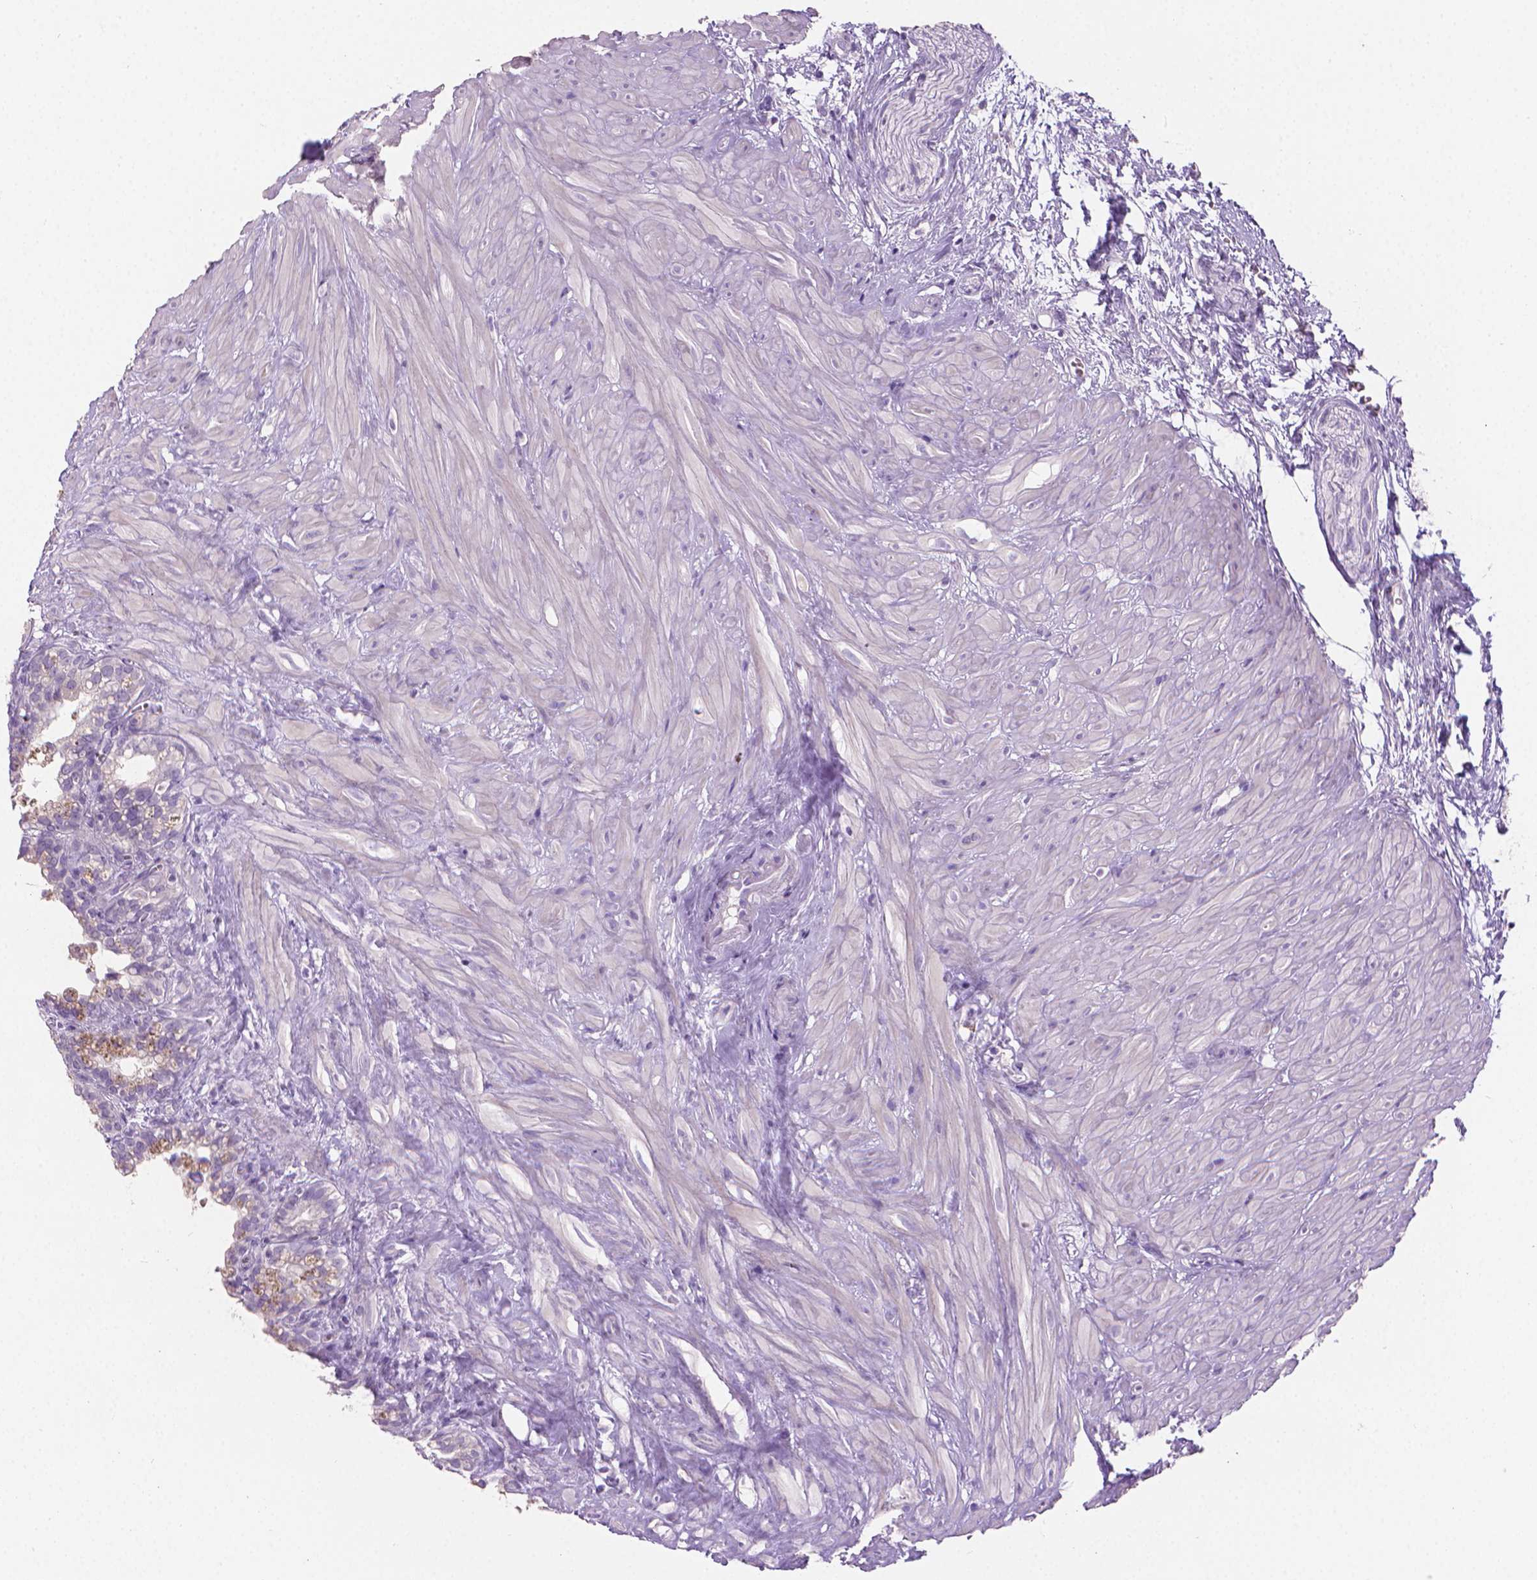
{"staining": {"intensity": "negative", "quantity": "none", "location": "none"}, "tissue": "seminal vesicle", "cell_type": "Glandular cells", "image_type": "normal", "snomed": [{"axis": "morphology", "description": "Normal tissue, NOS"}, {"axis": "morphology", "description": "Urothelial carcinoma, NOS"}, {"axis": "topography", "description": "Urinary bladder"}, {"axis": "topography", "description": "Seminal veicle"}], "caption": "Immunohistochemistry (IHC) photomicrograph of benign seminal vesicle: human seminal vesicle stained with DAB (3,3'-diaminobenzidine) shows no significant protein expression in glandular cells. (DAB IHC visualized using brightfield microscopy, high magnification).", "gene": "TNNI2", "patient": {"sex": "male", "age": 76}}